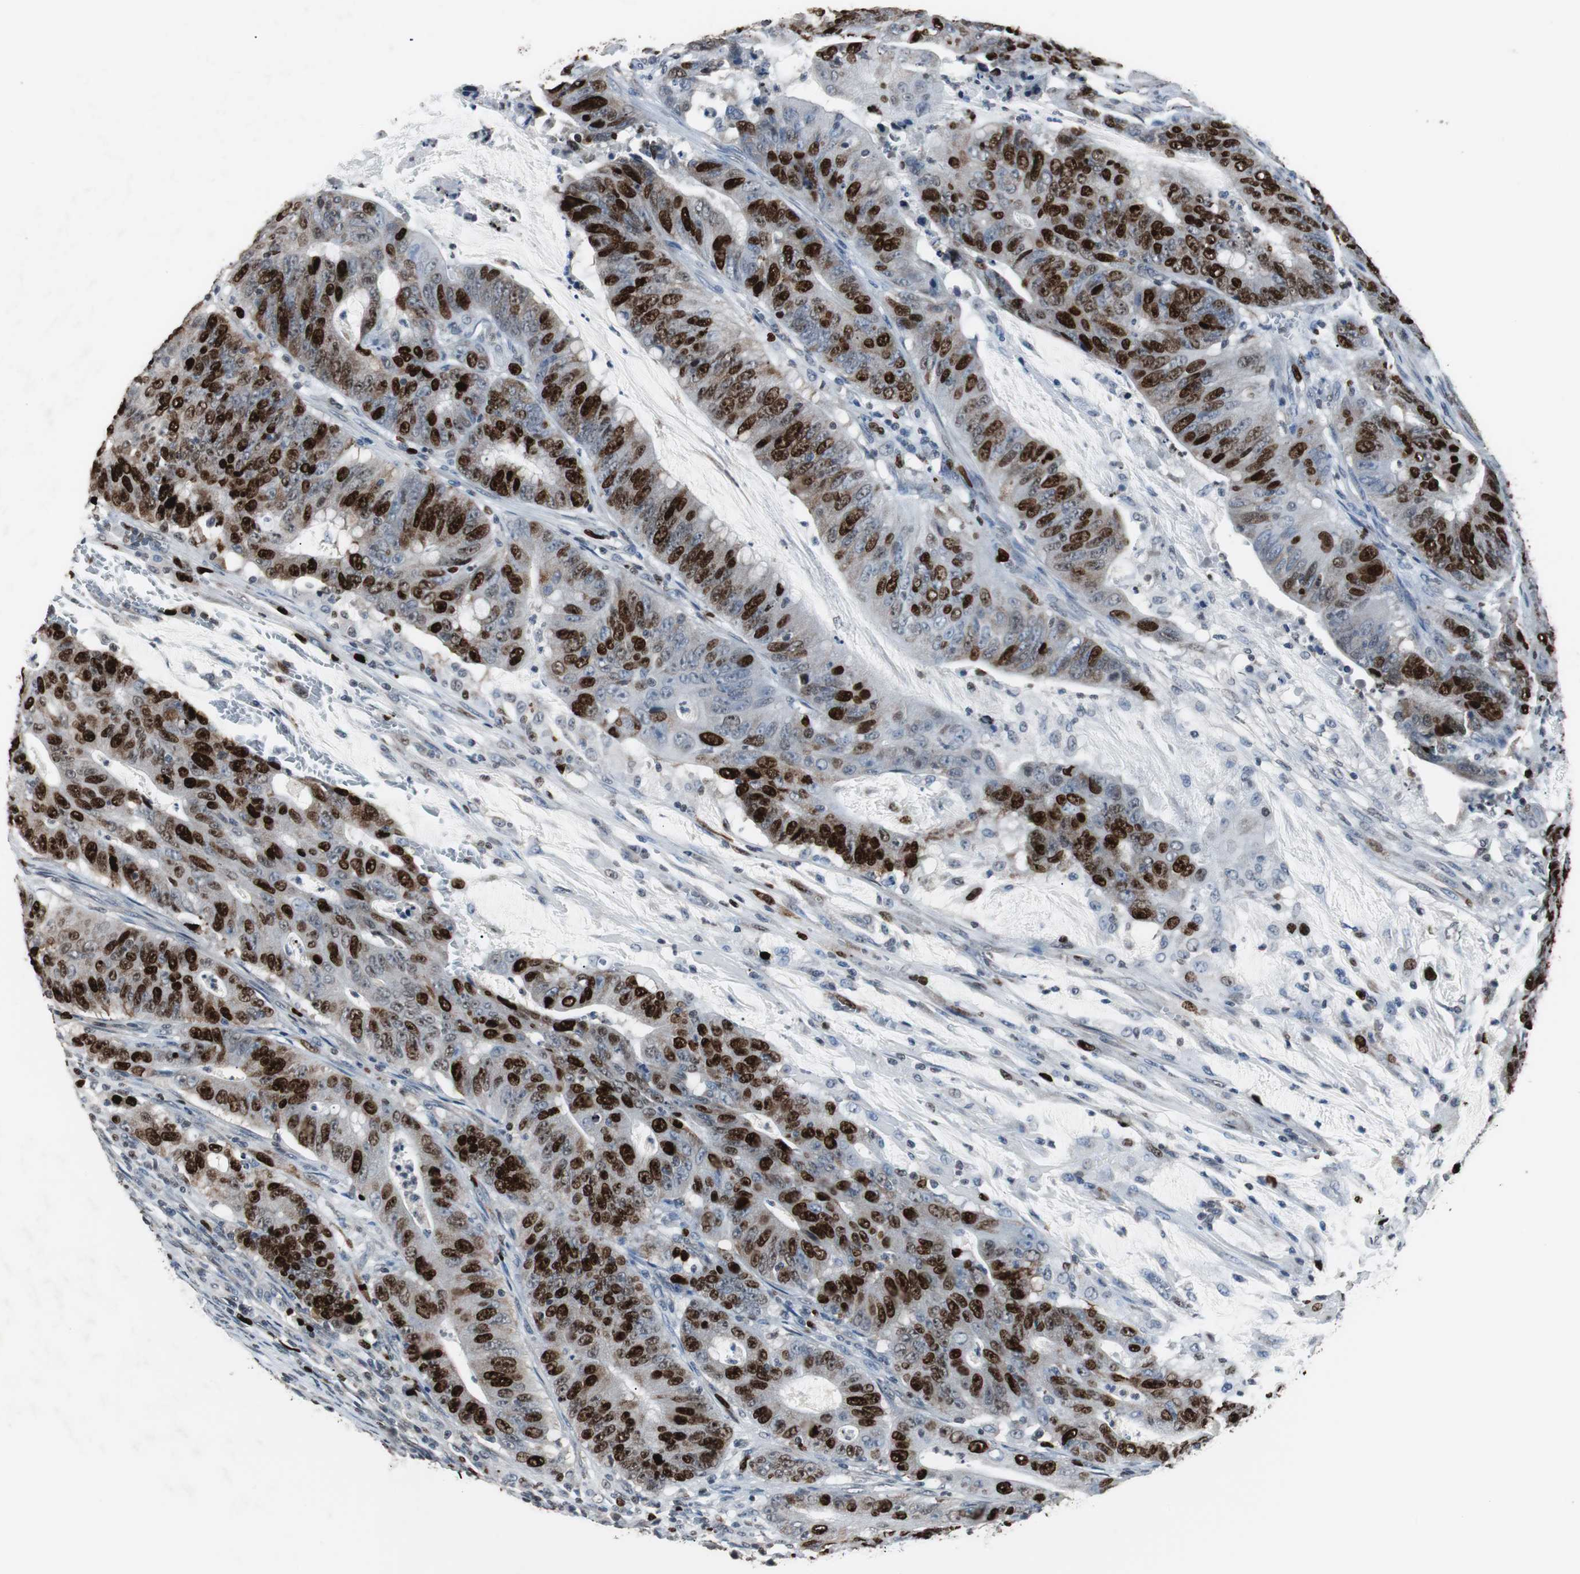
{"staining": {"intensity": "strong", "quantity": ">75%", "location": "nuclear"}, "tissue": "colorectal cancer", "cell_type": "Tumor cells", "image_type": "cancer", "snomed": [{"axis": "morphology", "description": "Adenocarcinoma, NOS"}, {"axis": "topography", "description": "Colon"}], "caption": "Immunohistochemistry (DAB (3,3'-diaminobenzidine)) staining of colorectal cancer (adenocarcinoma) reveals strong nuclear protein staining in approximately >75% of tumor cells. (DAB (3,3'-diaminobenzidine) IHC, brown staining for protein, blue staining for nuclei).", "gene": "TOP2A", "patient": {"sex": "male", "age": 45}}